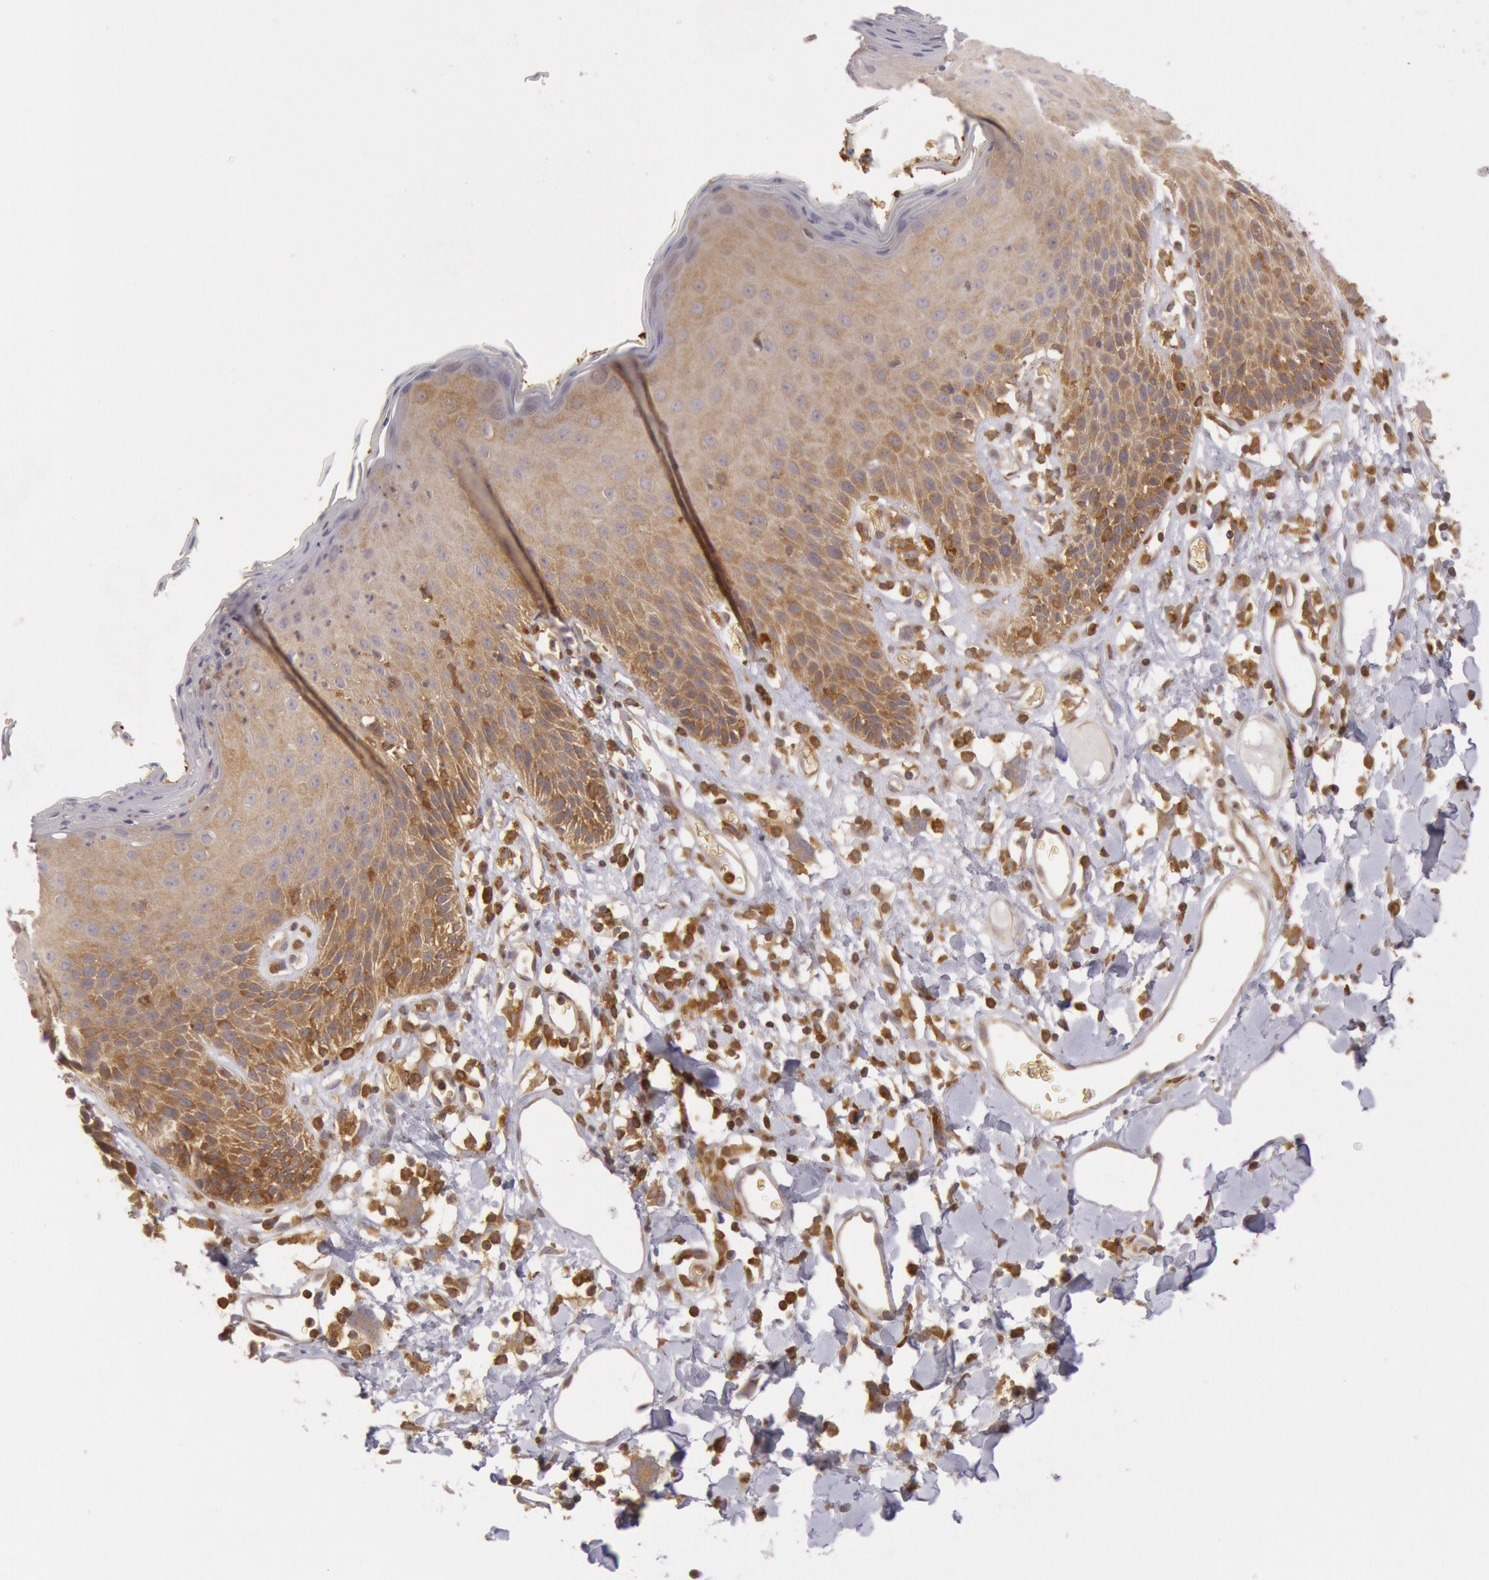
{"staining": {"intensity": "moderate", "quantity": ">75%", "location": "cytoplasmic/membranous"}, "tissue": "skin", "cell_type": "Epidermal cells", "image_type": "normal", "snomed": [{"axis": "morphology", "description": "Normal tissue, NOS"}, {"axis": "topography", "description": "Vulva"}, {"axis": "topography", "description": "Peripheral nerve tissue"}], "caption": "Immunohistochemical staining of benign skin demonstrates moderate cytoplasmic/membranous protein expression in about >75% of epidermal cells.", "gene": "IKBKB", "patient": {"sex": "female", "age": 68}}